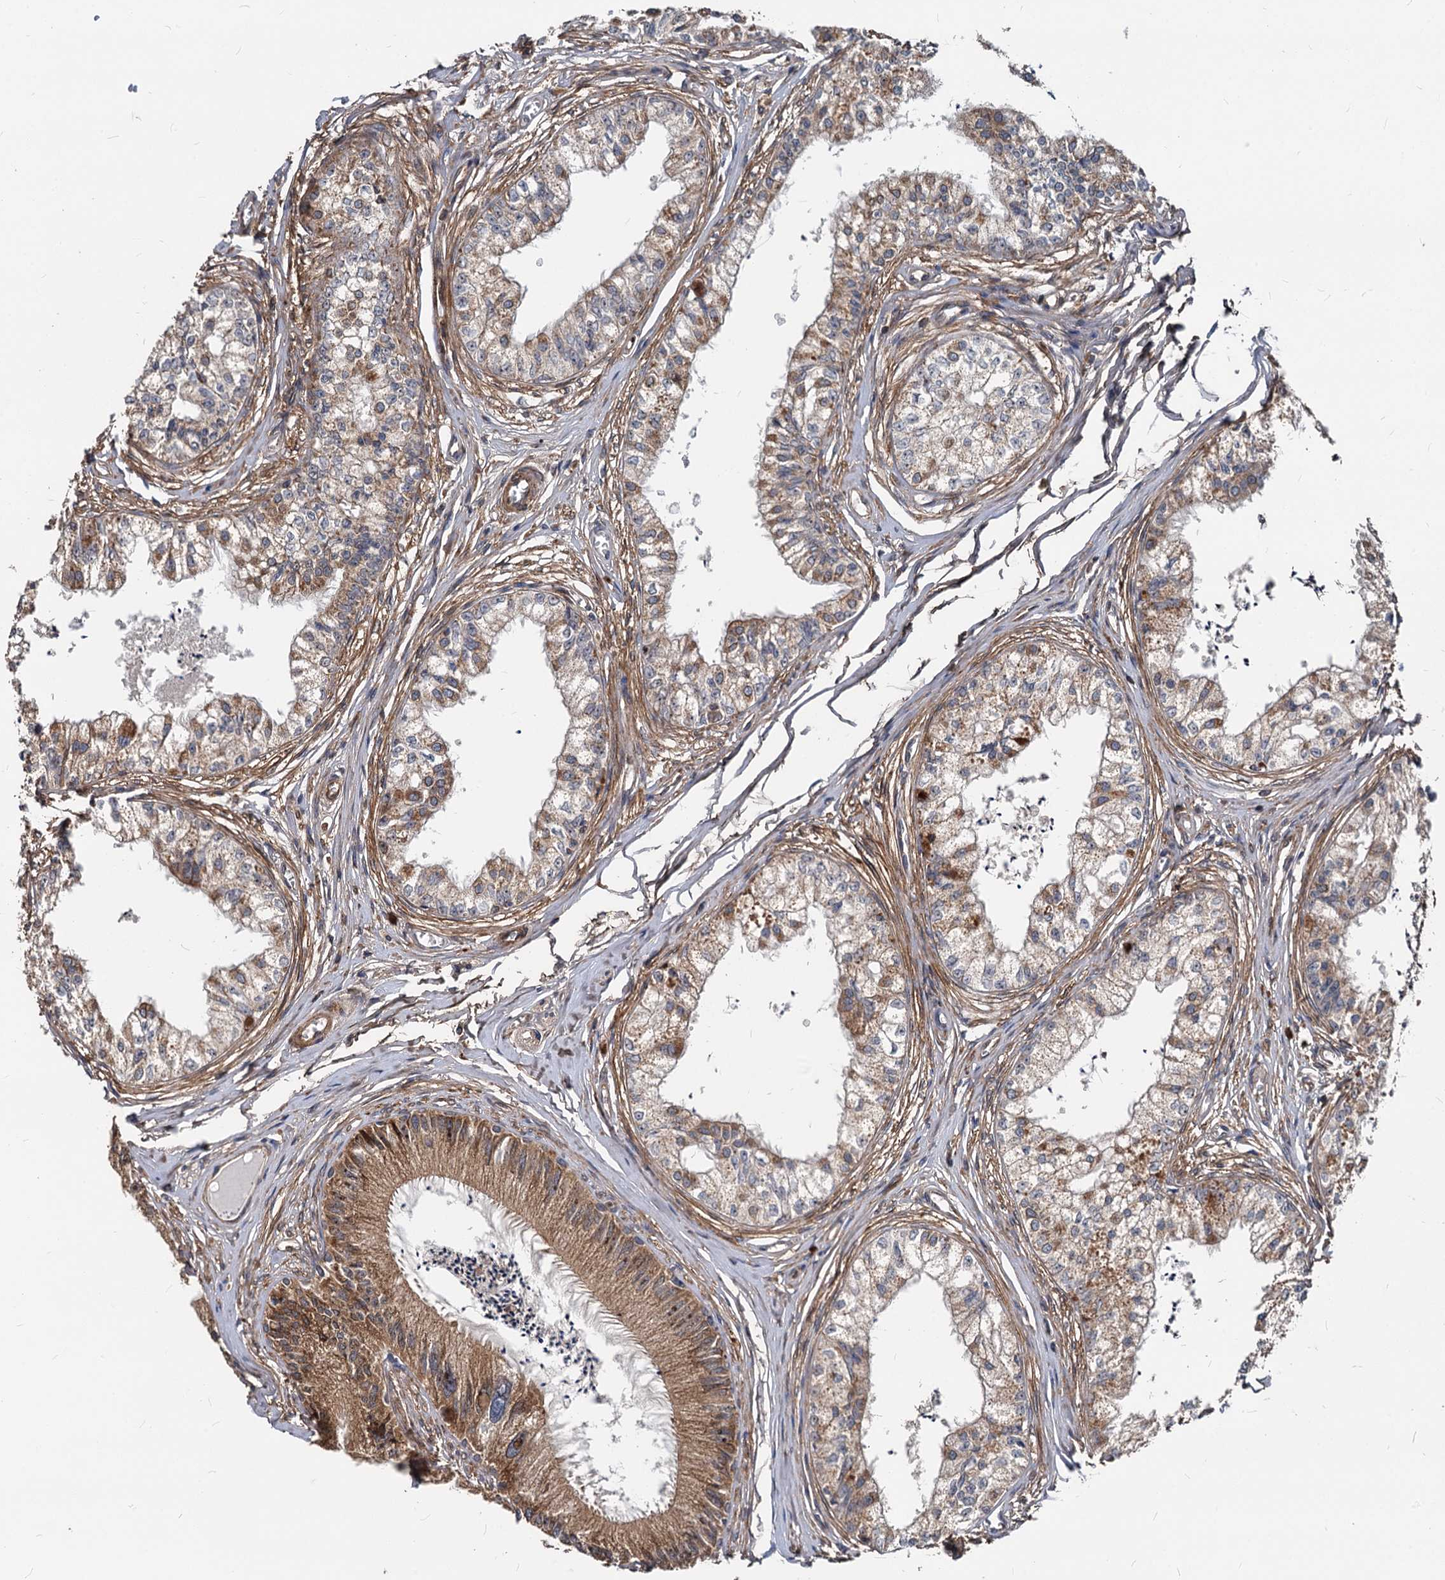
{"staining": {"intensity": "strong", "quantity": "25%-75%", "location": "cytoplasmic/membranous"}, "tissue": "epididymis", "cell_type": "Glandular cells", "image_type": "normal", "snomed": [{"axis": "morphology", "description": "Normal tissue, NOS"}, {"axis": "topography", "description": "Epididymis"}], "caption": "Immunohistochemistry (IHC) (DAB) staining of normal human epididymis demonstrates strong cytoplasmic/membranous protein staining in about 25%-75% of glandular cells. Ihc stains the protein in brown and the nuclei are stained blue.", "gene": "STIM1", "patient": {"sex": "male", "age": 79}}